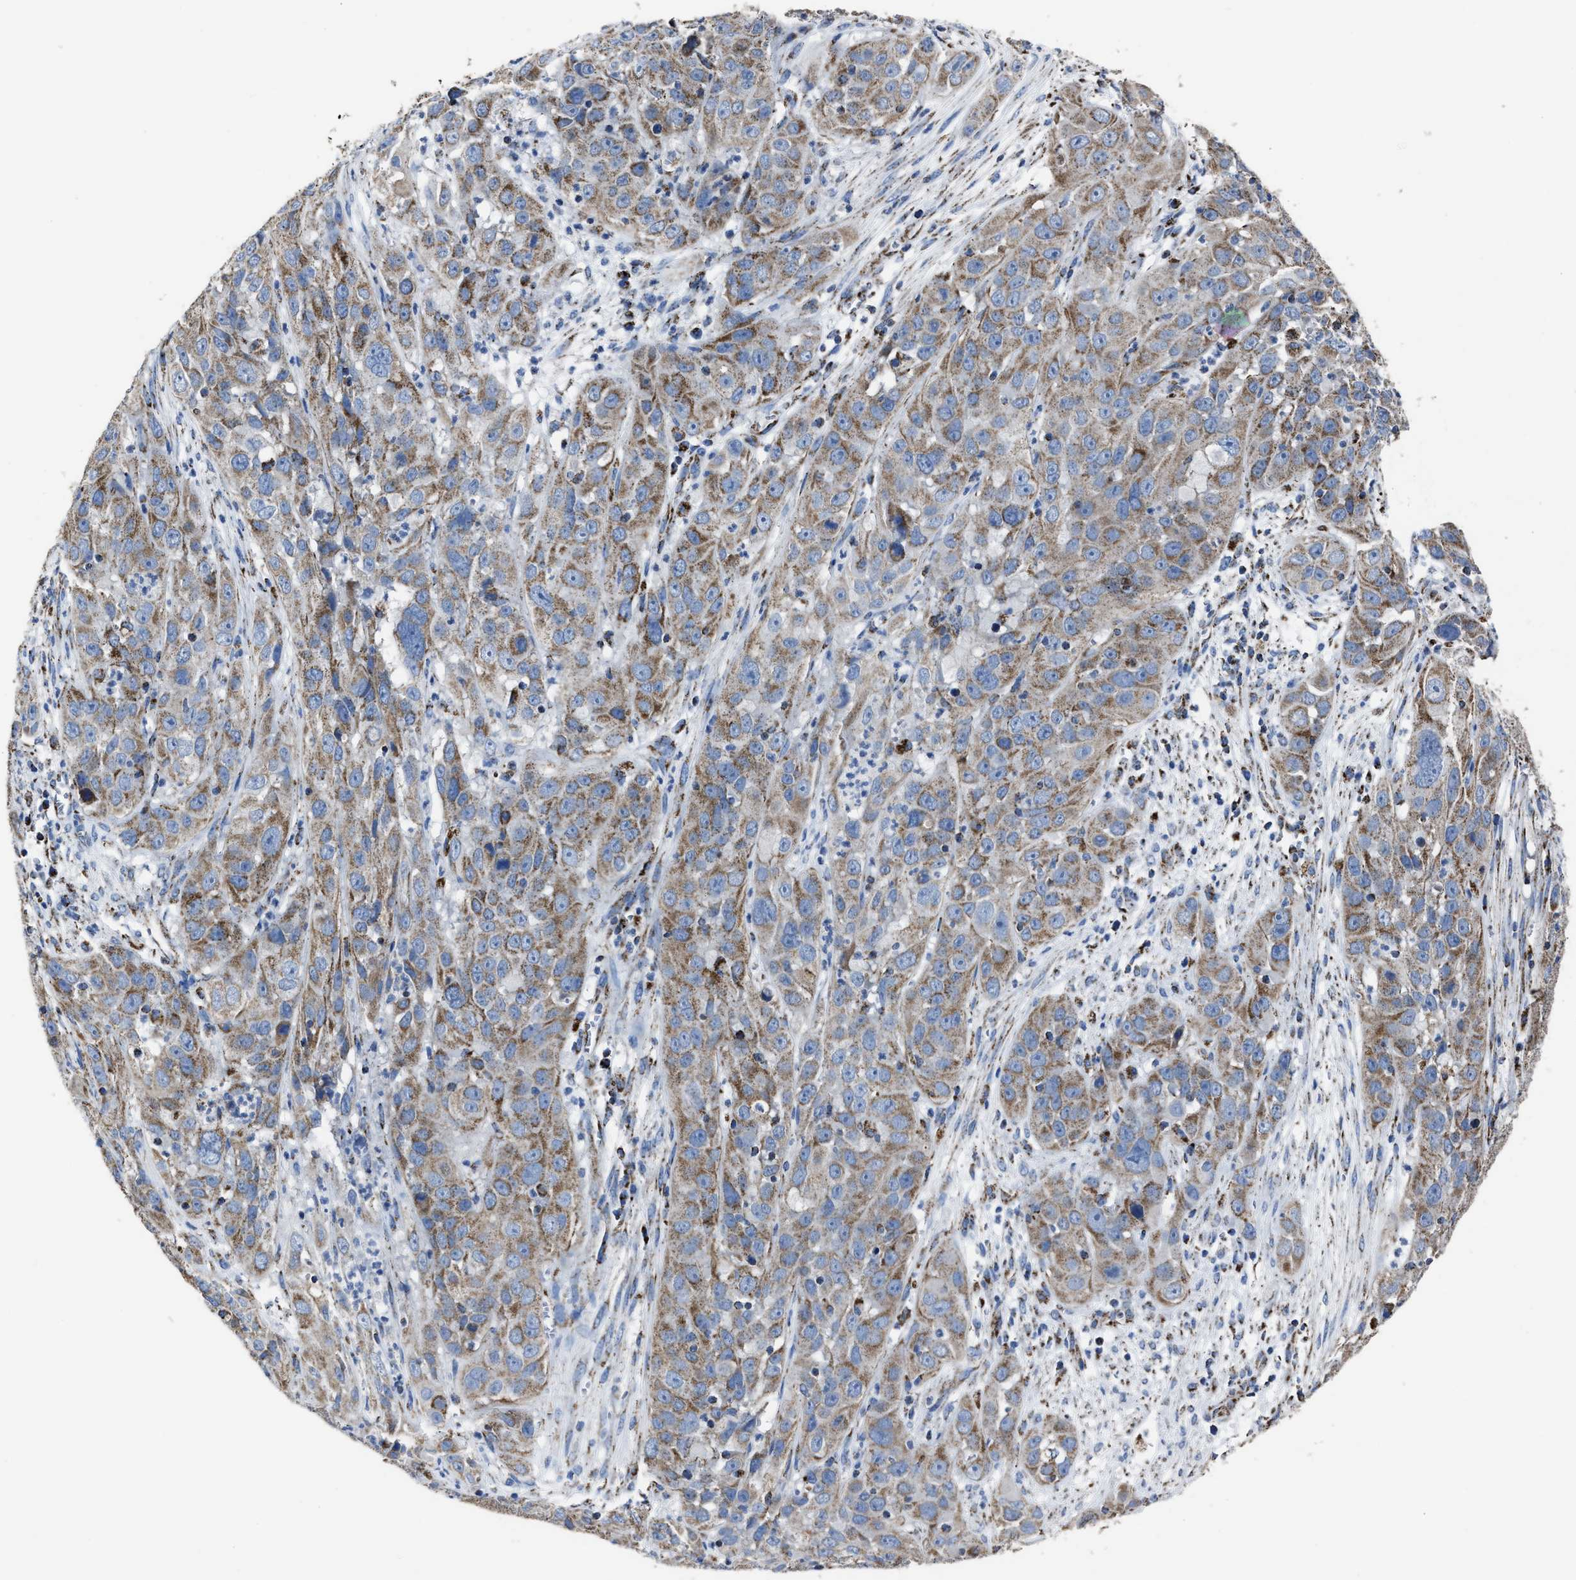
{"staining": {"intensity": "moderate", "quantity": ">75%", "location": "cytoplasmic/membranous"}, "tissue": "cervical cancer", "cell_type": "Tumor cells", "image_type": "cancer", "snomed": [{"axis": "morphology", "description": "Squamous cell carcinoma, NOS"}, {"axis": "topography", "description": "Cervix"}], "caption": "An image of human cervical cancer (squamous cell carcinoma) stained for a protein displays moderate cytoplasmic/membranous brown staining in tumor cells.", "gene": "NDUFV3", "patient": {"sex": "female", "age": 32}}